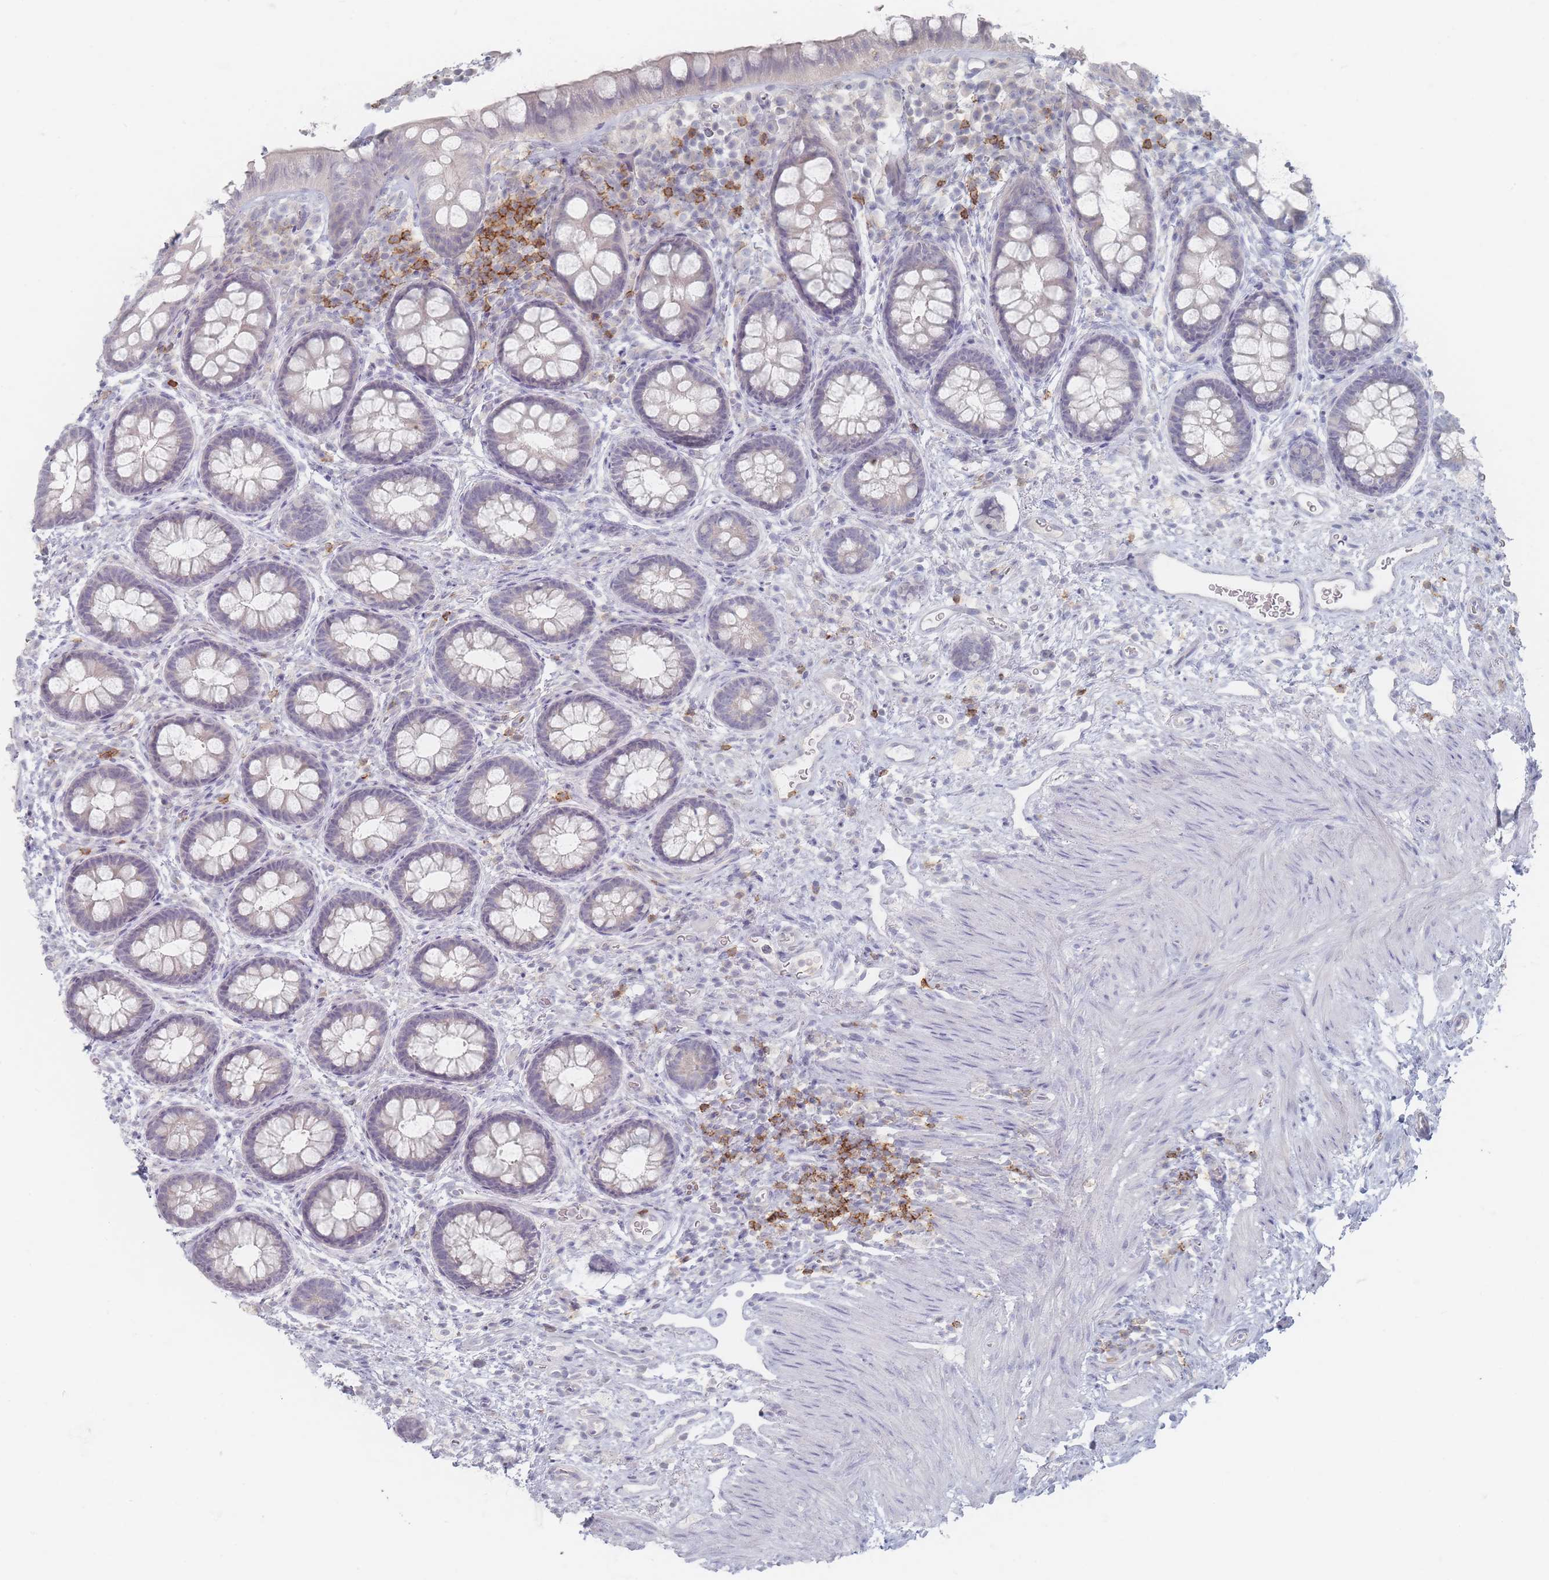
{"staining": {"intensity": "negative", "quantity": "none", "location": "none"}, "tissue": "rectum", "cell_type": "Glandular cells", "image_type": "normal", "snomed": [{"axis": "morphology", "description": "Normal tissue, NOS"}, {"axis": "topography", "description": "Rectum"}, {"axis": "topography", "description": "Peripheral nerve tissue"}], "caption": "This photomicrograph is of benign rectum stained with immunohistochemistry (IHC) to label a protein in brown with the nuclei are counter-stained blue. There is no positivity in glandular cells.", "gene": "CD37", "patient": {"sex": "female", "age": 69}}